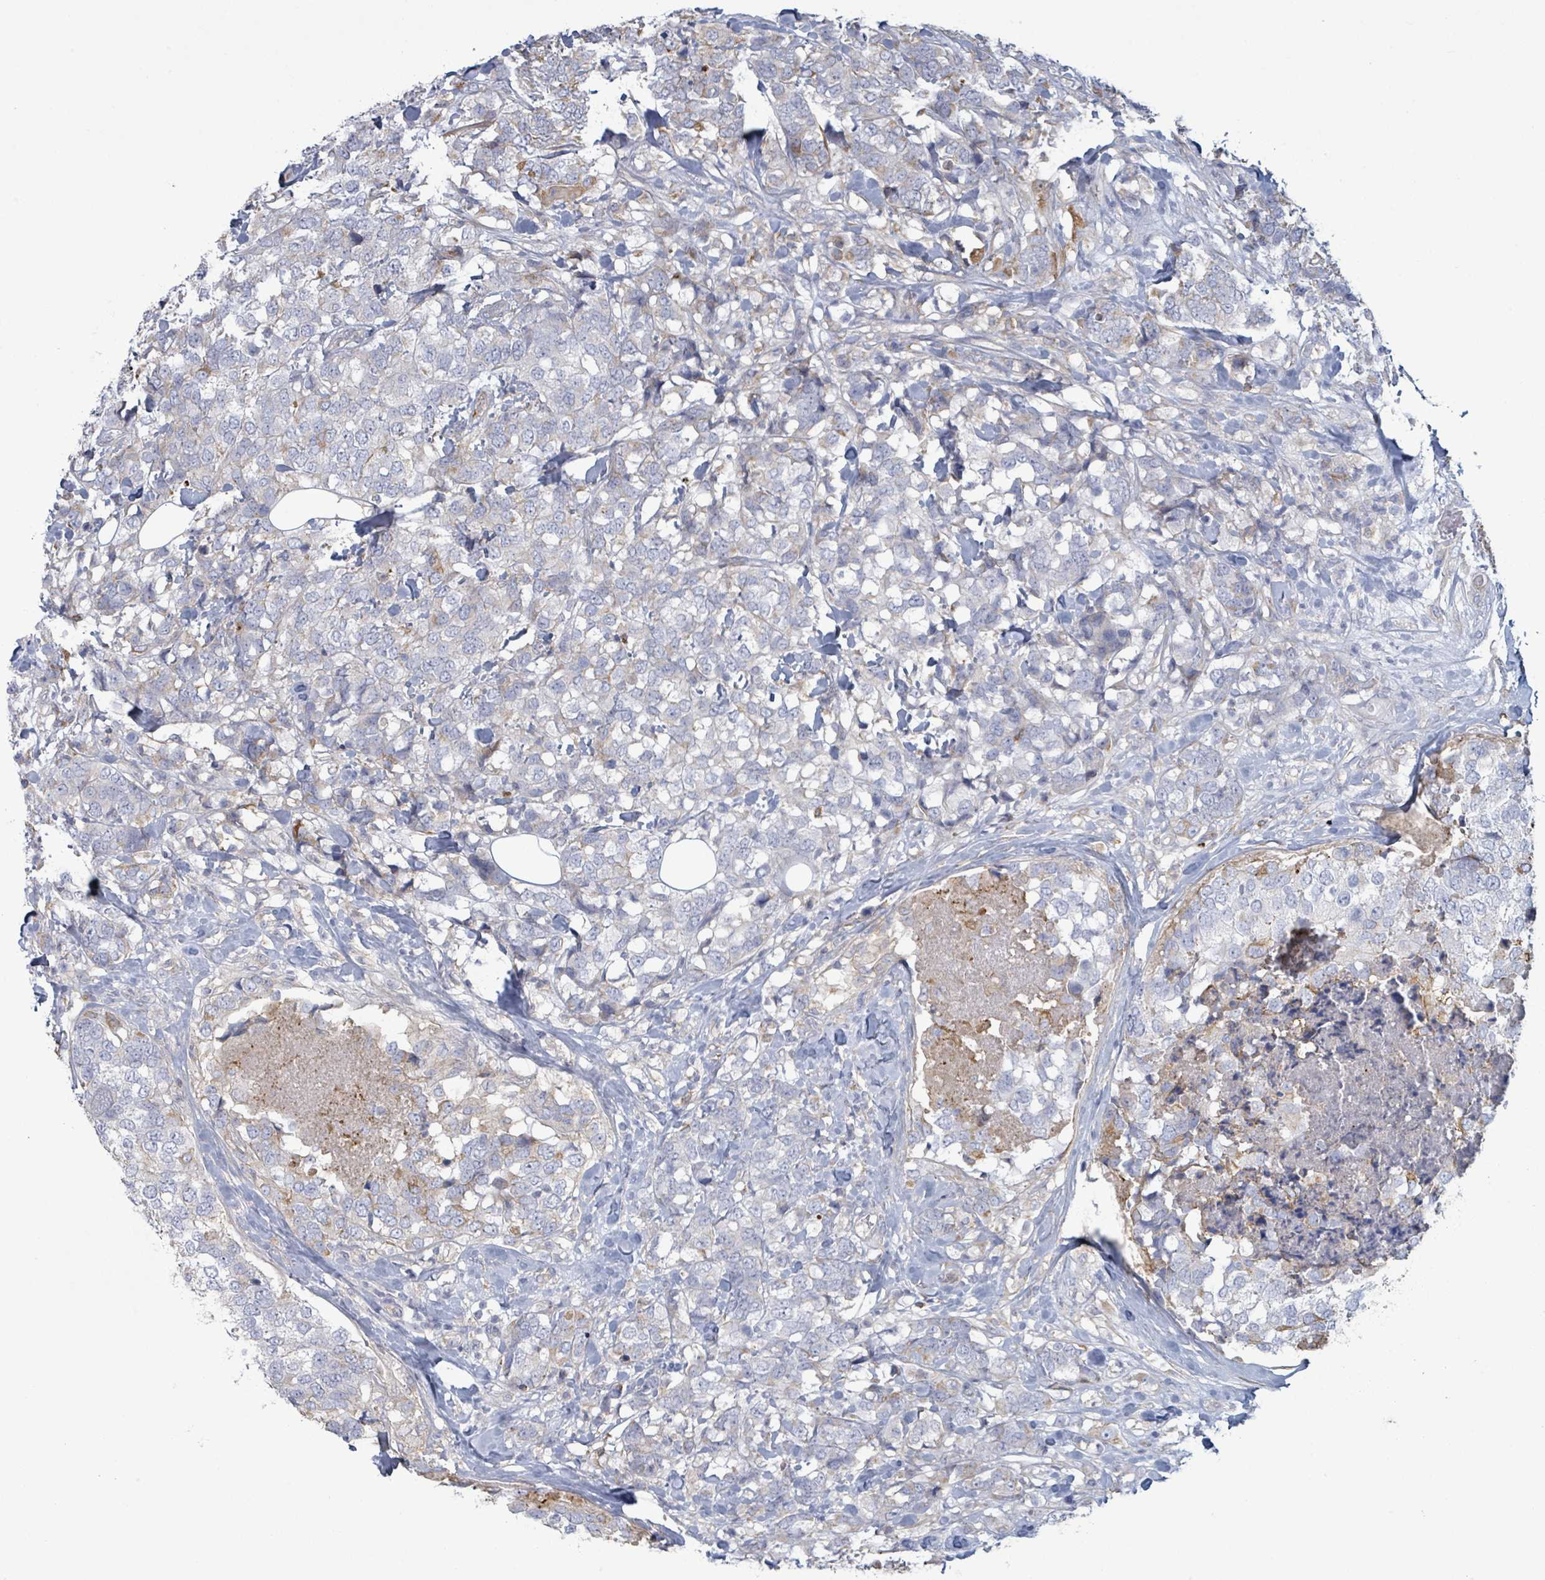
{"staining": {"intensity": "weak", "quantity": "<25%", "location": "cytoplasmic/membranous"}, "tissue": "breast cancer", "cell_type": "Tumor cells", "image_type": "cancer", "snomed": [{"axis": "morphology", "description": "Lobular carcinoma"}, {"axis": "topography", "description": "Breast"}], "caption": "A high-resolution image shows immunohistochemistry (IHC) staining of breast cancer, which reveals no significant positivity in tumor cells. (Stains: DAB immunohistochemistry with hematoxylin counter stain, Microscopy: brightfield microscopy at high magnification).", "gene": "COL13A1", "patient": {"sex": "female", "age": 59}}